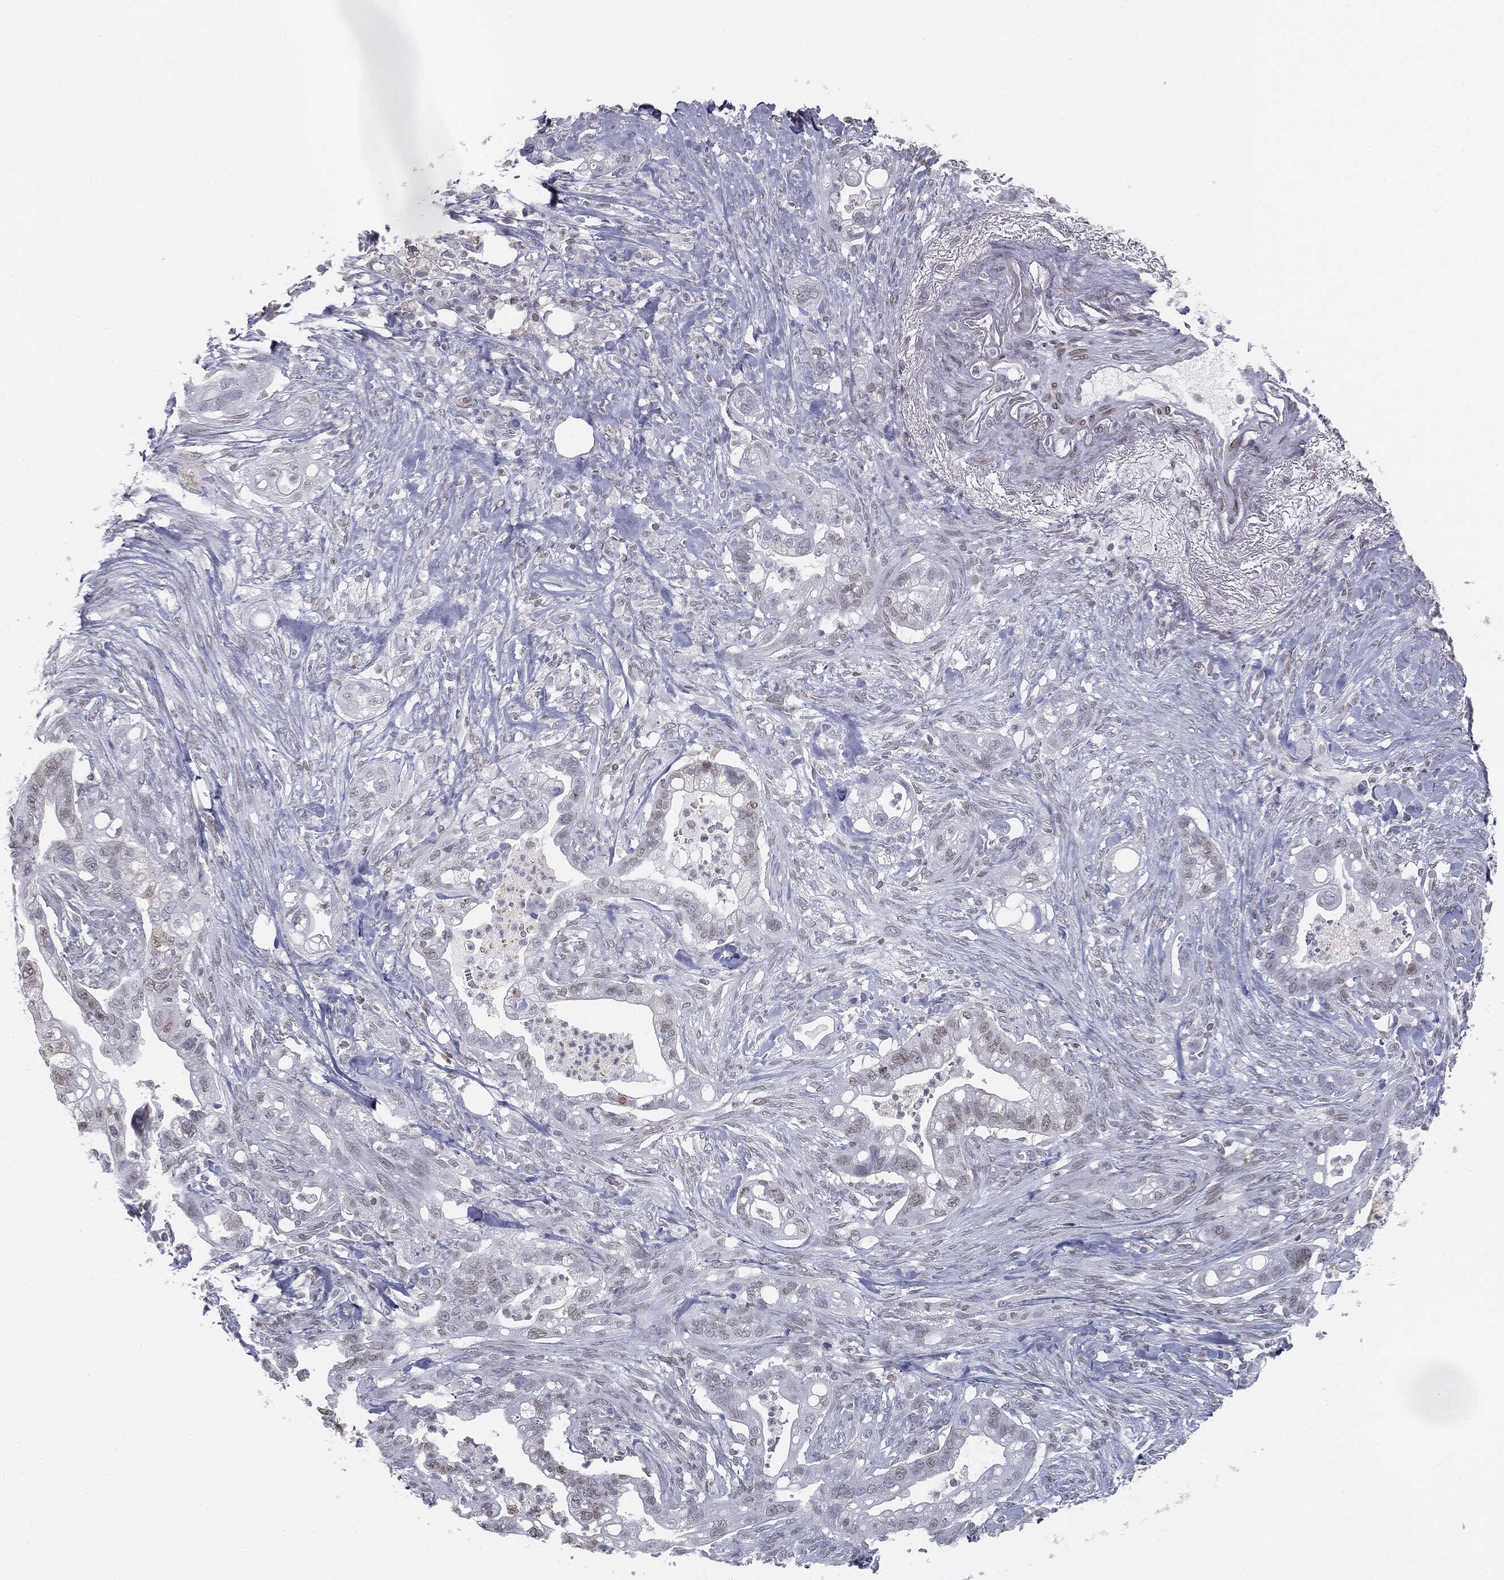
{"staining": {"intensity": "weak", "quantity": "25%-75%", "location": "nuclear"}, "tissue": "pancreatic cancer", "cell_type": "Tumor cells", "image_type": "cancer", "snomed": [{"axis": "morphology", "description": "Adenocarcinoma, NOS"}, {"axis": "topography", "description": "Pancreas"}], "caption": "Immunohistochemical staining of human pancreatic adenocarcinoma reveals low levels of weak nuclear protein staining in about 25%-75% of tumor cells.", "gene": "ALDOB", "patient": {"sex": "male", "age": 44}}